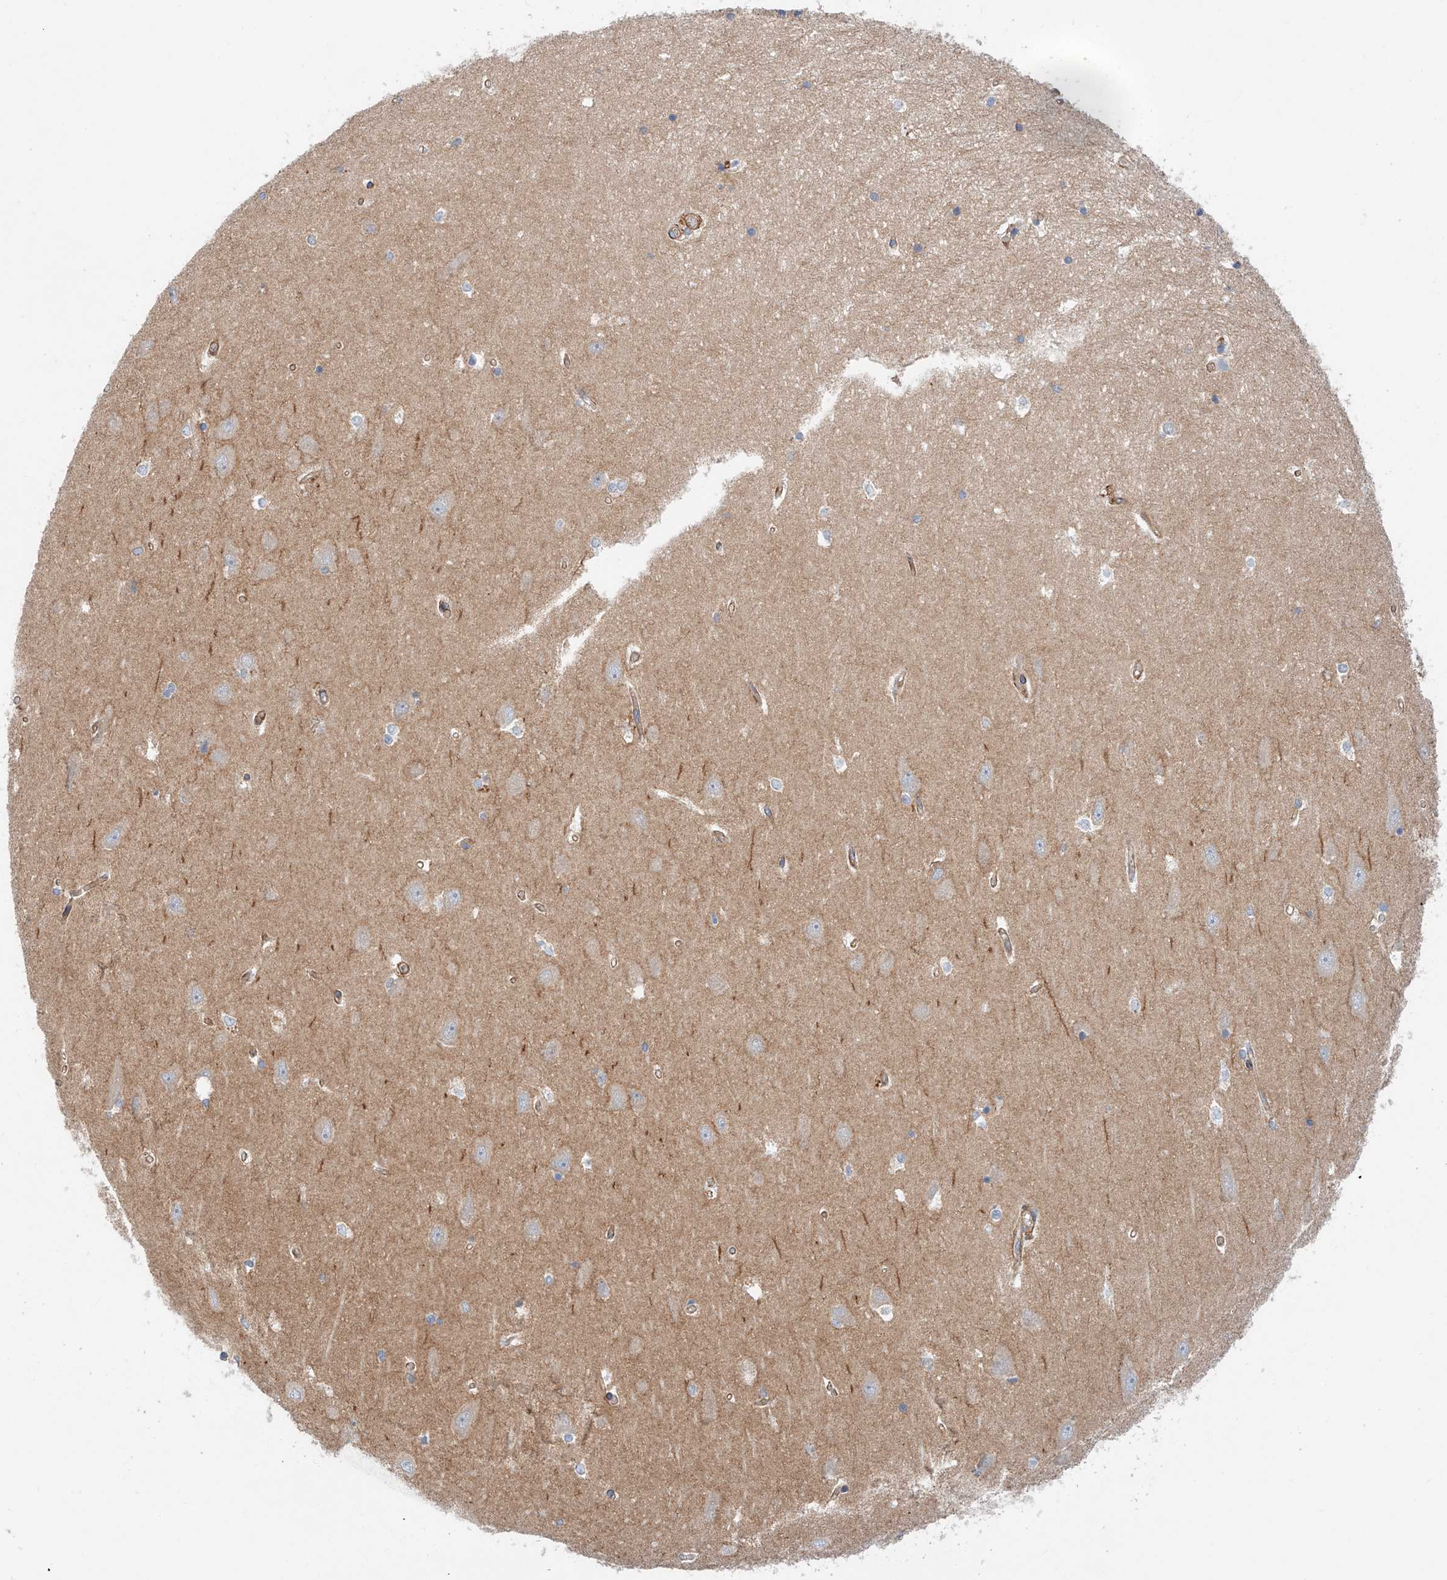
{"staining": {"intensity": "negative", "quantity": "none", "location": "none"}, "tissue": "hippocampus", "cell_type": "Glial cells", "image_type": "normal", "snomed": [{"axis": "morphology", "description": "Normal tissue, NOS"}, {"axis": "topography", "description": "Hippocampus"}], "caption": "The immunohistochemistry (IHC) image has no significant staining in glial cells of hippocampus.", "gene": "MINDY4", "patient": {"sex": "male", "age": 45}}